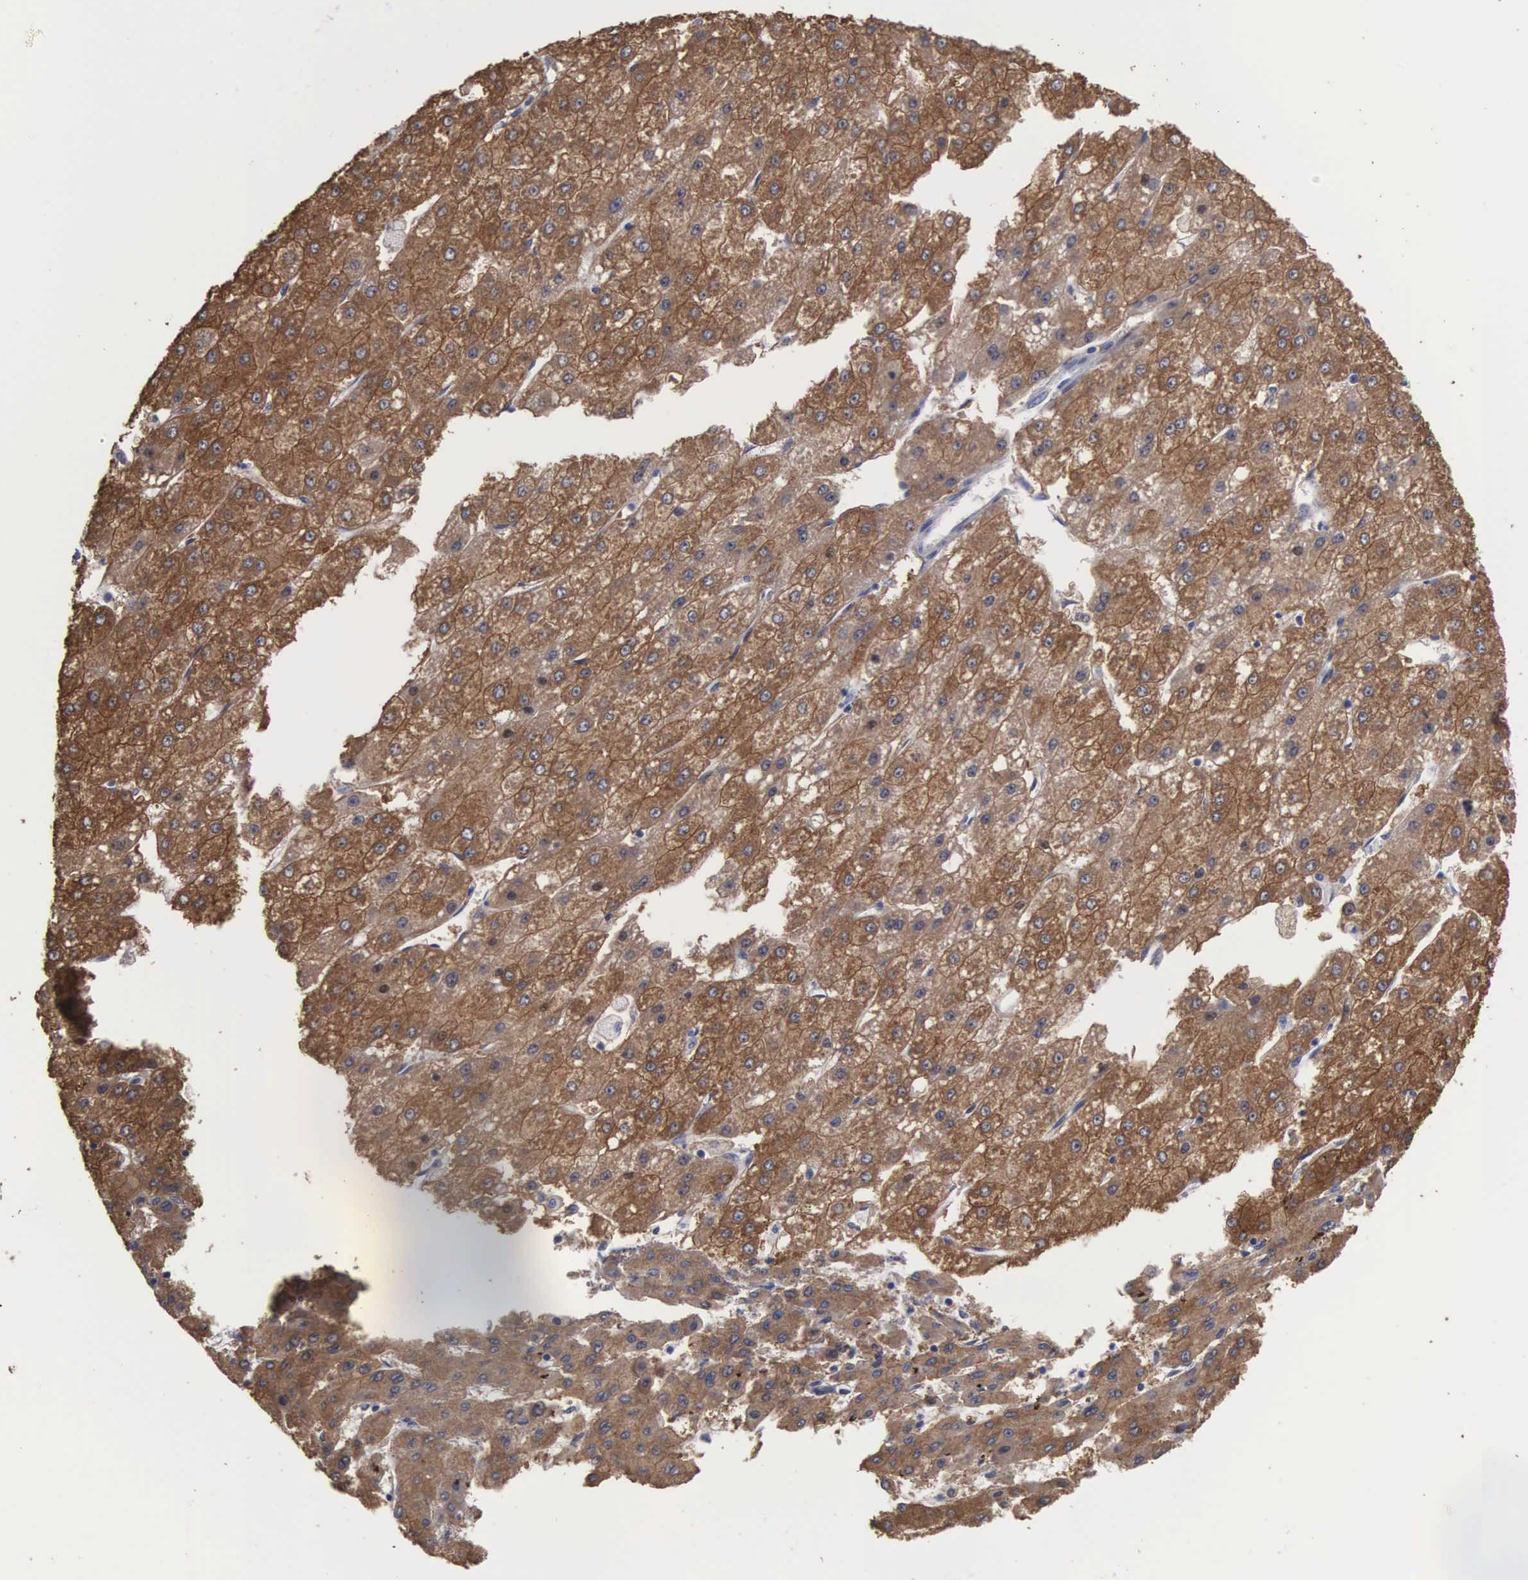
{"staining": {"intensity": "moderate", "quantity": ">75%", "location": "cytoplasmic/membranous"}, "tissue": "liver cancer", "cell_type": "Tumor cells", "image_type": "cancer", "snomed": [{"axis": "morphology", "description": "Carcinoma, Hepatocellular, NOS"}, {"axis": "topography", "description": "Liver"}], "caption": "Liver cancer (hepatocellular carcinoma) stained with DAB (3,3'-diaminobenzidine) immunohistochemistry demonstrates medium levels of moderate cytoplasmic/membranous staining in about >75% of tumor cells. The staining is performed using DAB brown chromogen to label protein expression. The nuclei are counter-stained blue using hematoxylin.", "gene": "UPB1", "patient": {"sex": "female", "age": 52}}